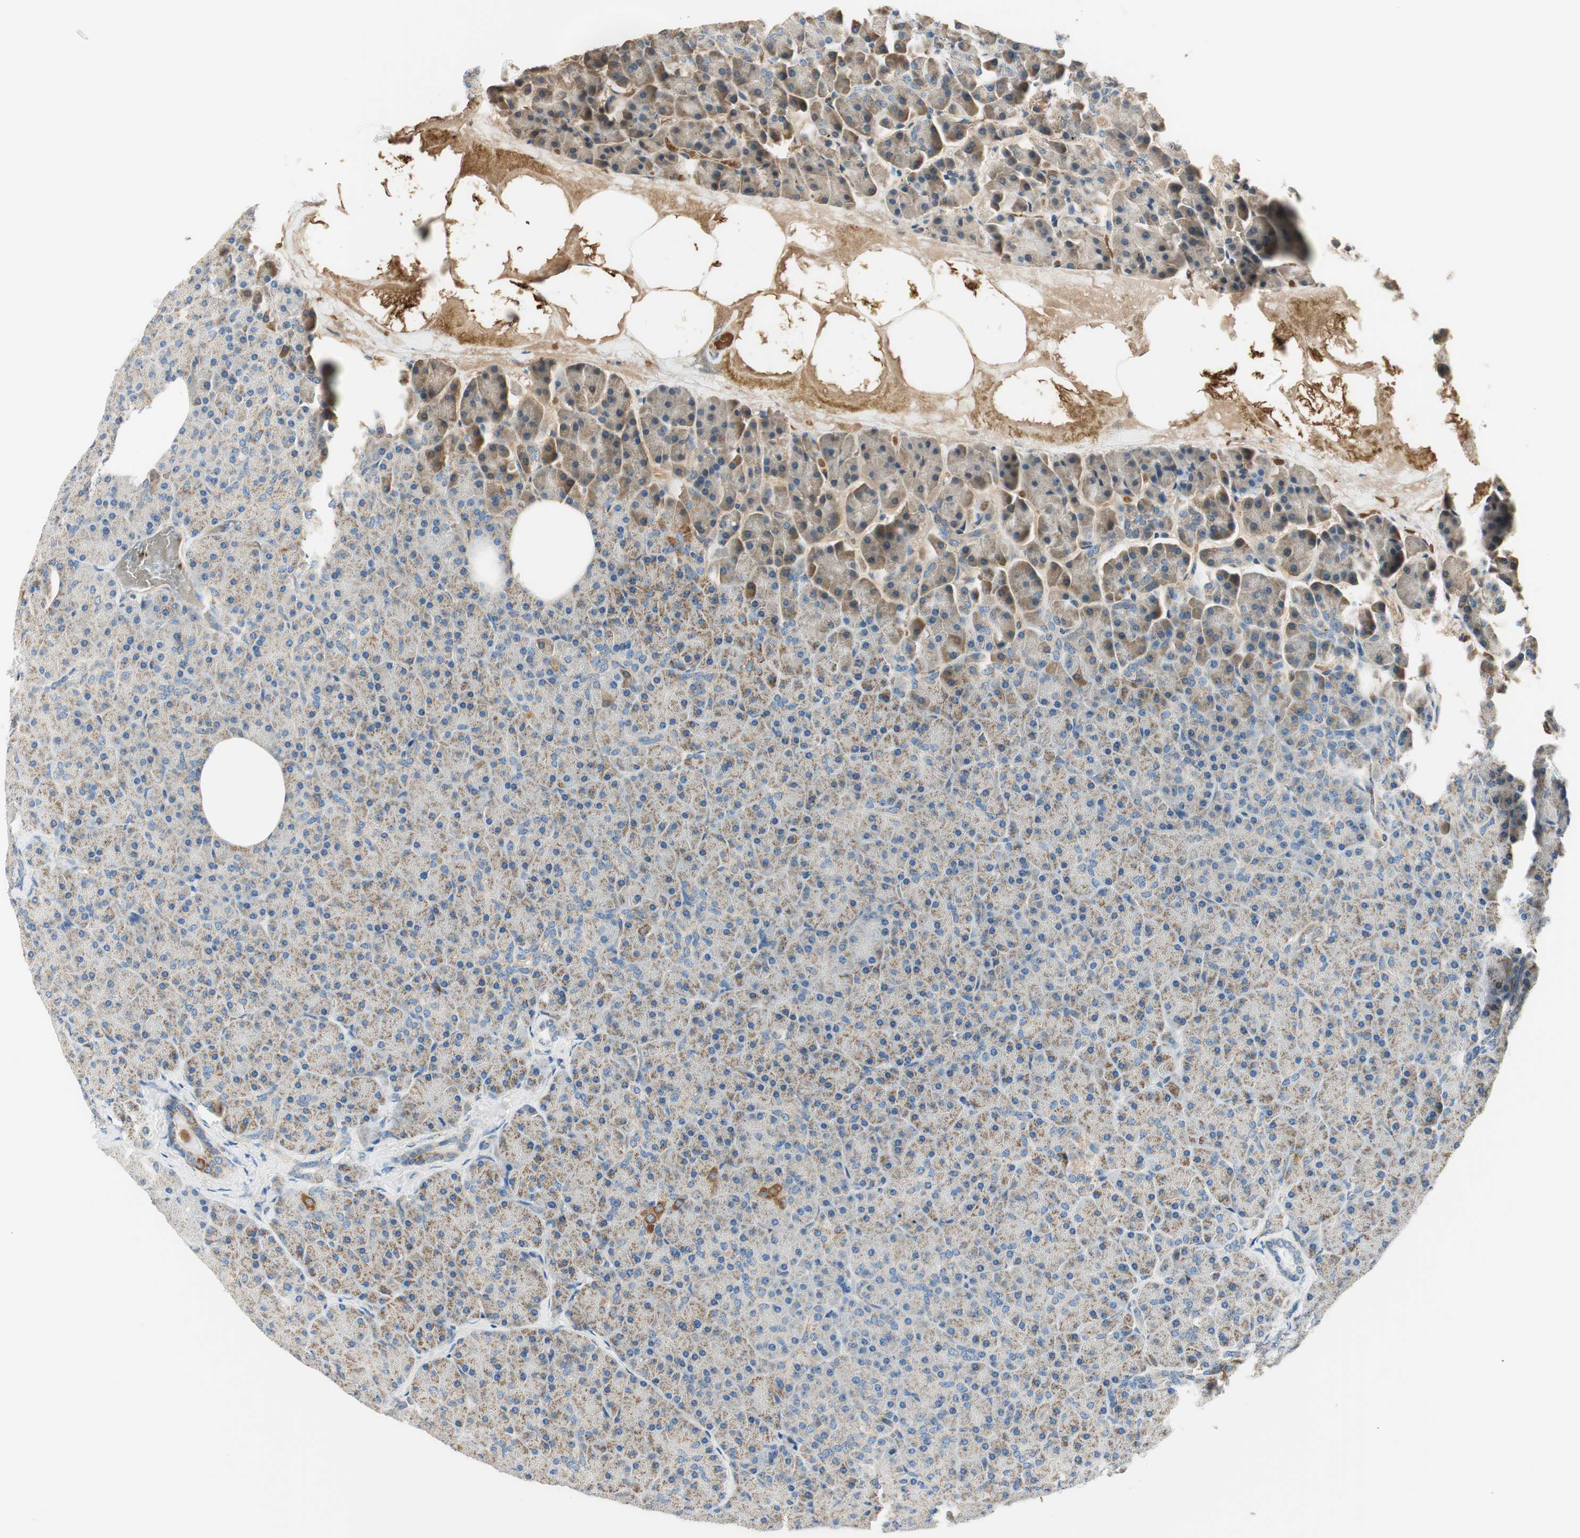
{"staining": {"intensity": "moderate", "quantity": "25%-75%", "location": "cytoplasmic/membranous"}, "tissue": "pancreas", "cell_type": "Exocrine glandular cells", "image_type": "normal", "snomed": [{"axis": "morphology", "description": "Normal tissue, NOS"}, {"axis": "topography", "description": "Pancreas"}], "caption": "Brown immunohistochemical staining in benign pancreas demonstrates moderate cytoplasmic/membranous positivity in approximately 25%-75% of exocrine glandular cells.", "gene": "RORB", "patient": {"sex": "female", "age": 35}}